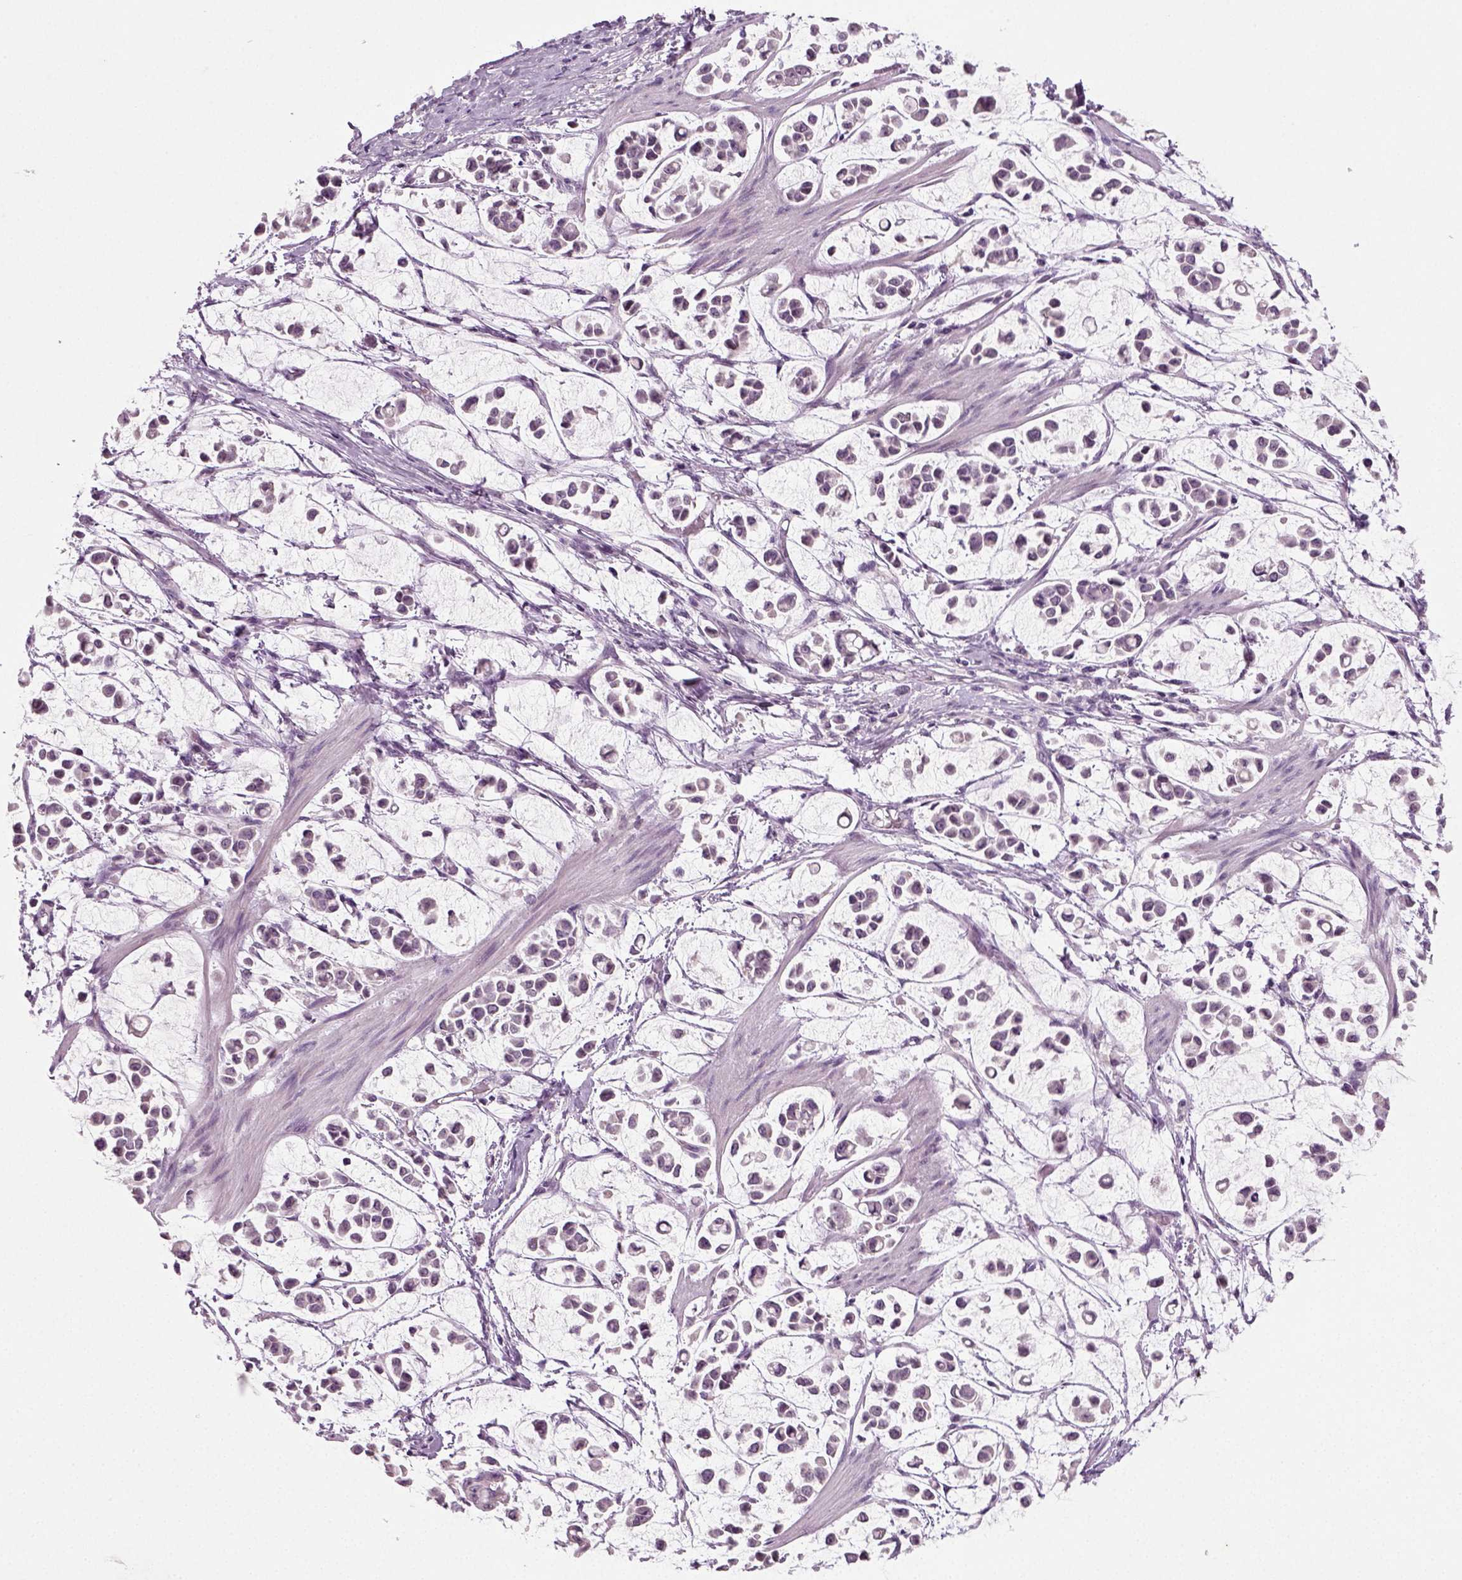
{"staining": {"intensity": "negative", "quantity": "none", "location": "none"}, "tissue": "stomach cancer", "cell_type": "Tumor cells", "image_type": "cancer", "snomed": [{"axis": "morphology", "description": "Adenocarcinoma, NOS"}, {"axis": "topography", "description": "Stomach"}], "caption": "Immunohistochemistry image of neoplastic tissue: human adenocarcinoma (stomach) stained with DAB (3,3'-diaminobenzidine) exhibits no significant protein expression in tumor cells. Brightfield microscopy of immunohistochemistry (IHC) stained with DAB (brown) and hematoxylin (blue), captured at high magnification.", "gene": "SYNGAP1", "patient": {"sex": "male", "age": 82}}